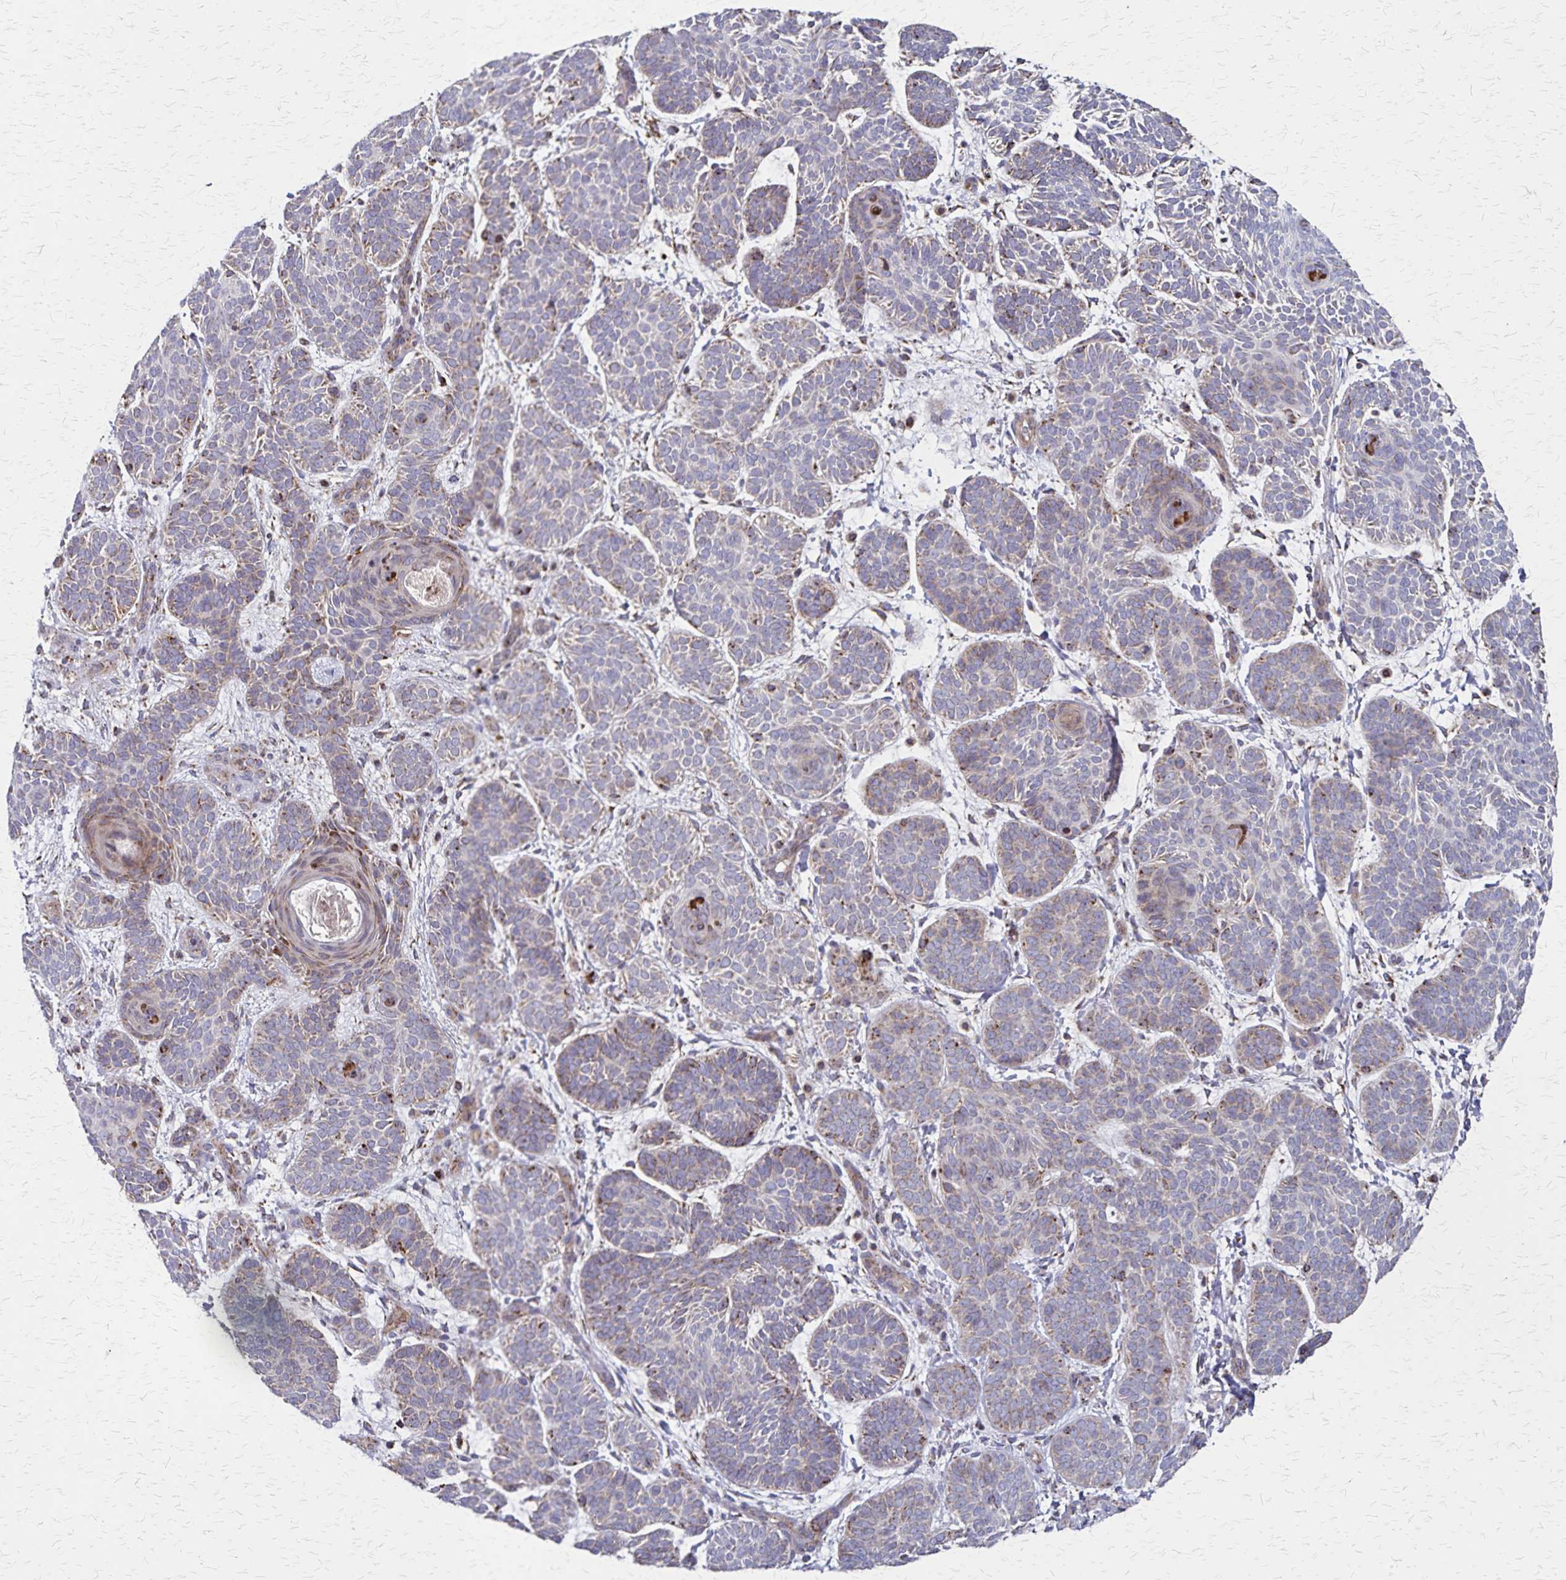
{"staining": {"intensity": "moderate", "quantity": "<25%", "location": "cytoplasmic/membranous"}, "tissue": "skin cancer", "cell_type": "Tumor cells", "image_type": "cancer", "snomed": [{"axis": "morphology", "description": "Basal cell carcinoma"}, {"axis": "topography", "description": "Skin"}], "caption": "Immunohistochemistry (IHC) of human skin cancer reveals low levels of moderate cytoplasmic/membranous staining in about <25% of tumor cells.", "gene": "NFS1", "patient": {"sex": "female", "age": 82}}